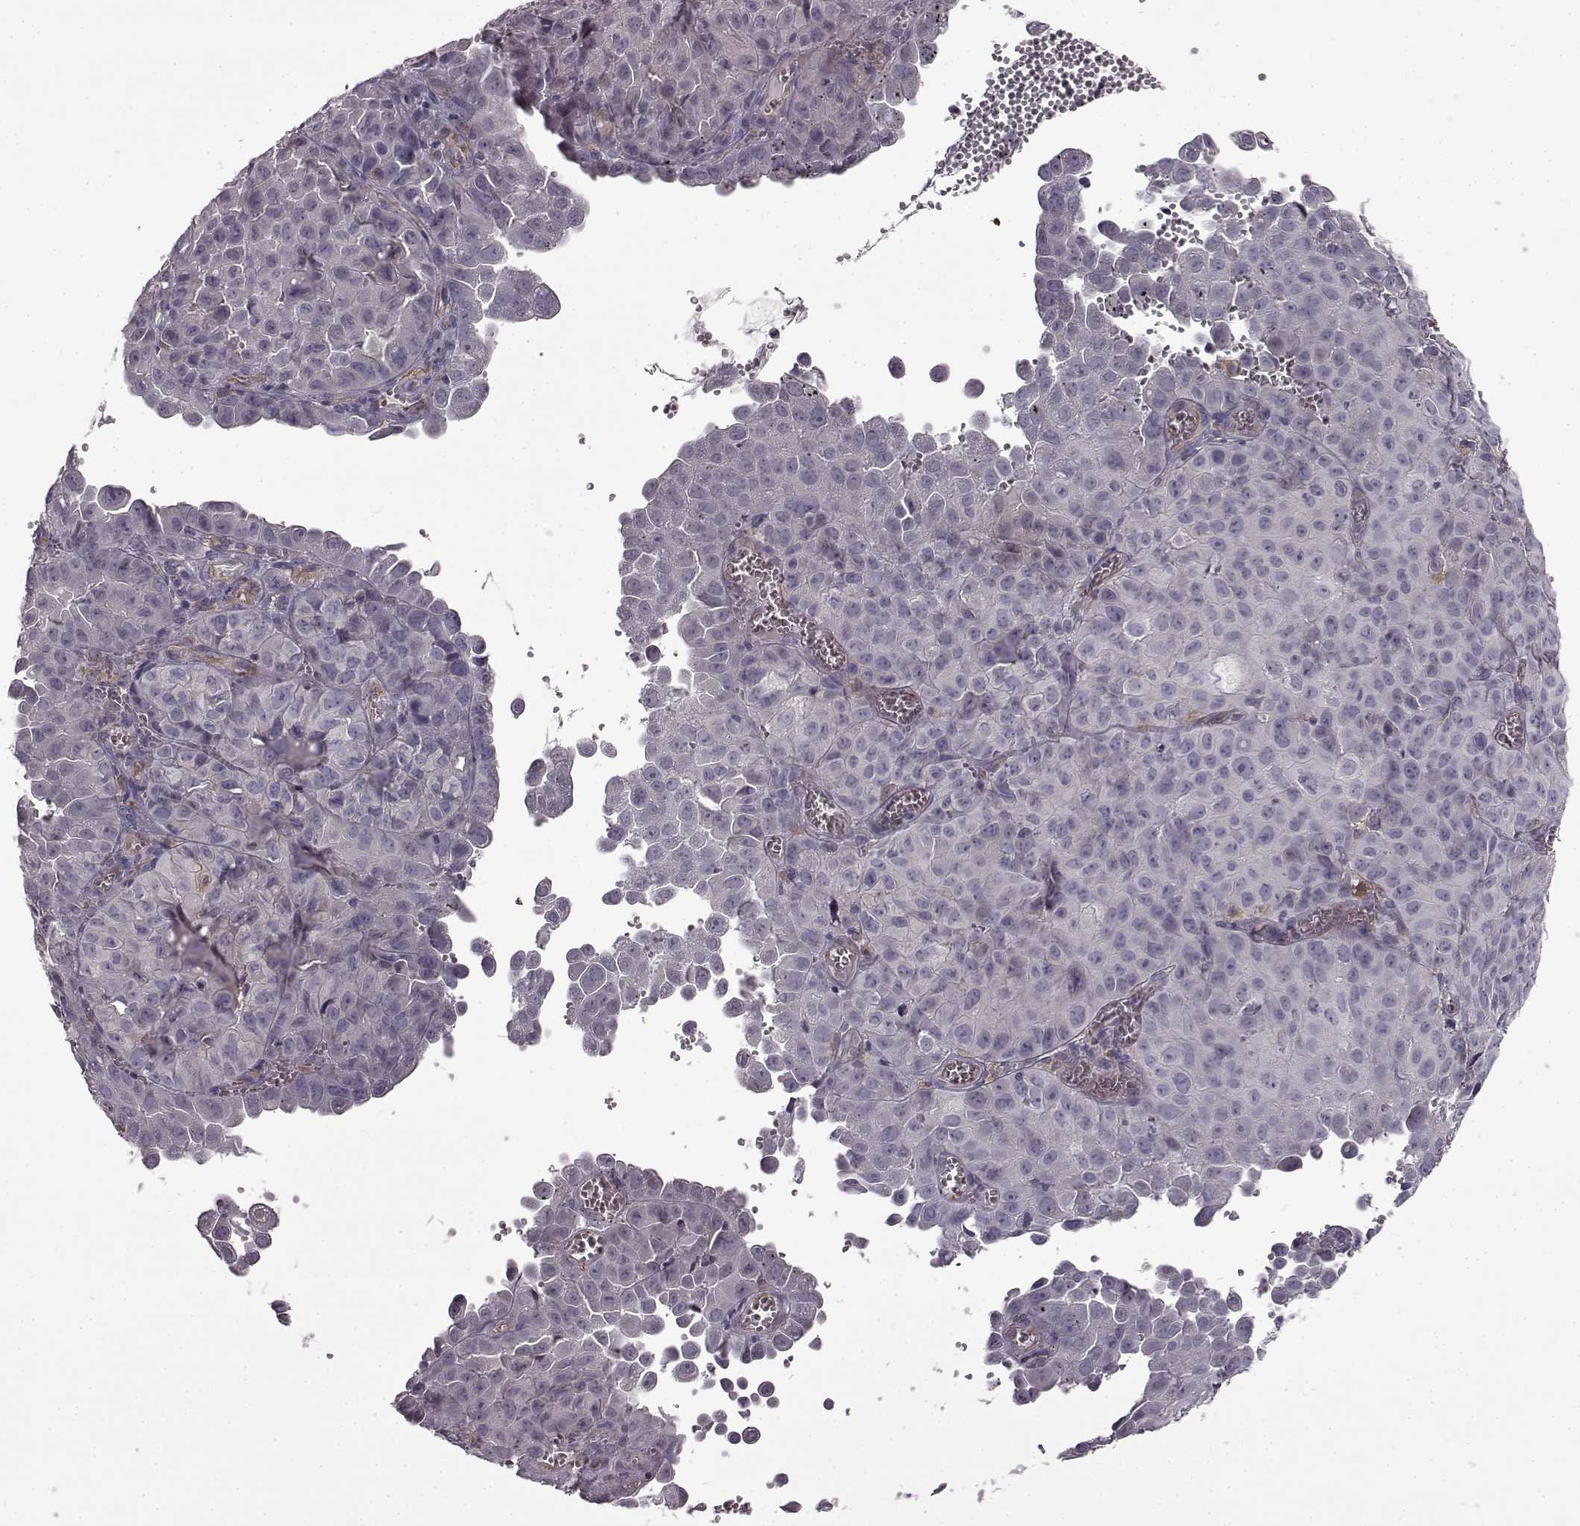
{"staining": {"intensity": "negative", "quantity": "none", "location": "none"}, "tissue": "cervical cancer", "cell_type": "Tumor cells", "image_type": "cancer", "snomed": [{"axis": "morphology", "description": "Squamous cell carcinoma, NOS"}, {"axis": "topography", "description": "Cervix"}], "caption": "High power microscopy photomicrograph of an IHC micrograph of cervical cancer, revealing no significant positivity in tumor cells.", "gene": "B3GNT6", "patient": {"sex": "female", "age": 55}}